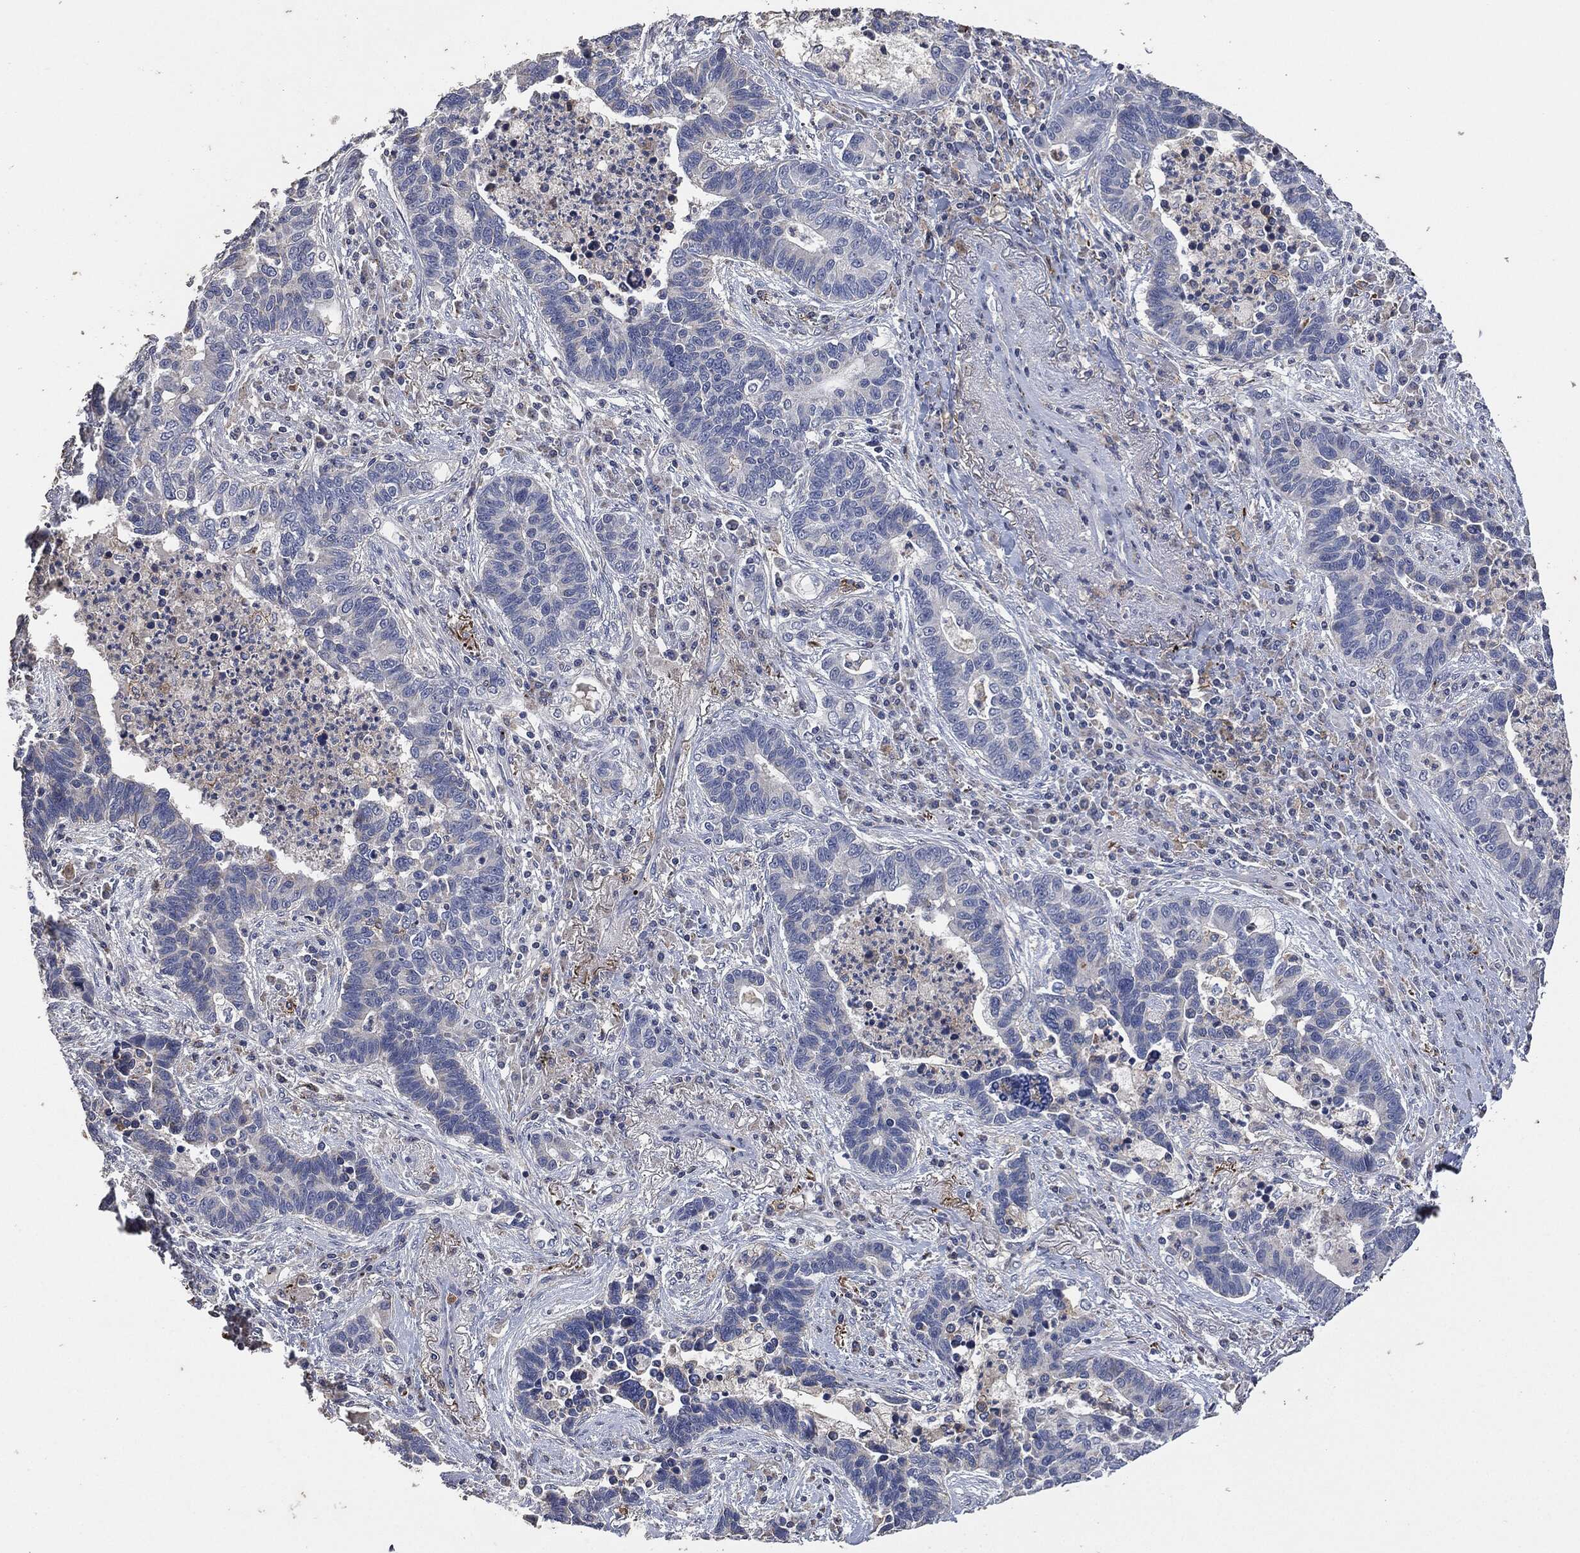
{"staining": {"intensity": "negative", "quantity": "none", "location": "none"}, "tissue": "lung cancer", "cell_type": "Tumor cells", "image_type": "cancer", "snomed": [{"axis": "morphology", "description": "Adenocarcinoma, NOS"}, {"axis": "topography", "description": "Lung"}], "caption": "Adenocarcinoma (lung) was stained to show a protein in brown. There is no significant staining in tumor cells.", "gene": "CD33", "patient": {"sex": "female", "age": 57}}